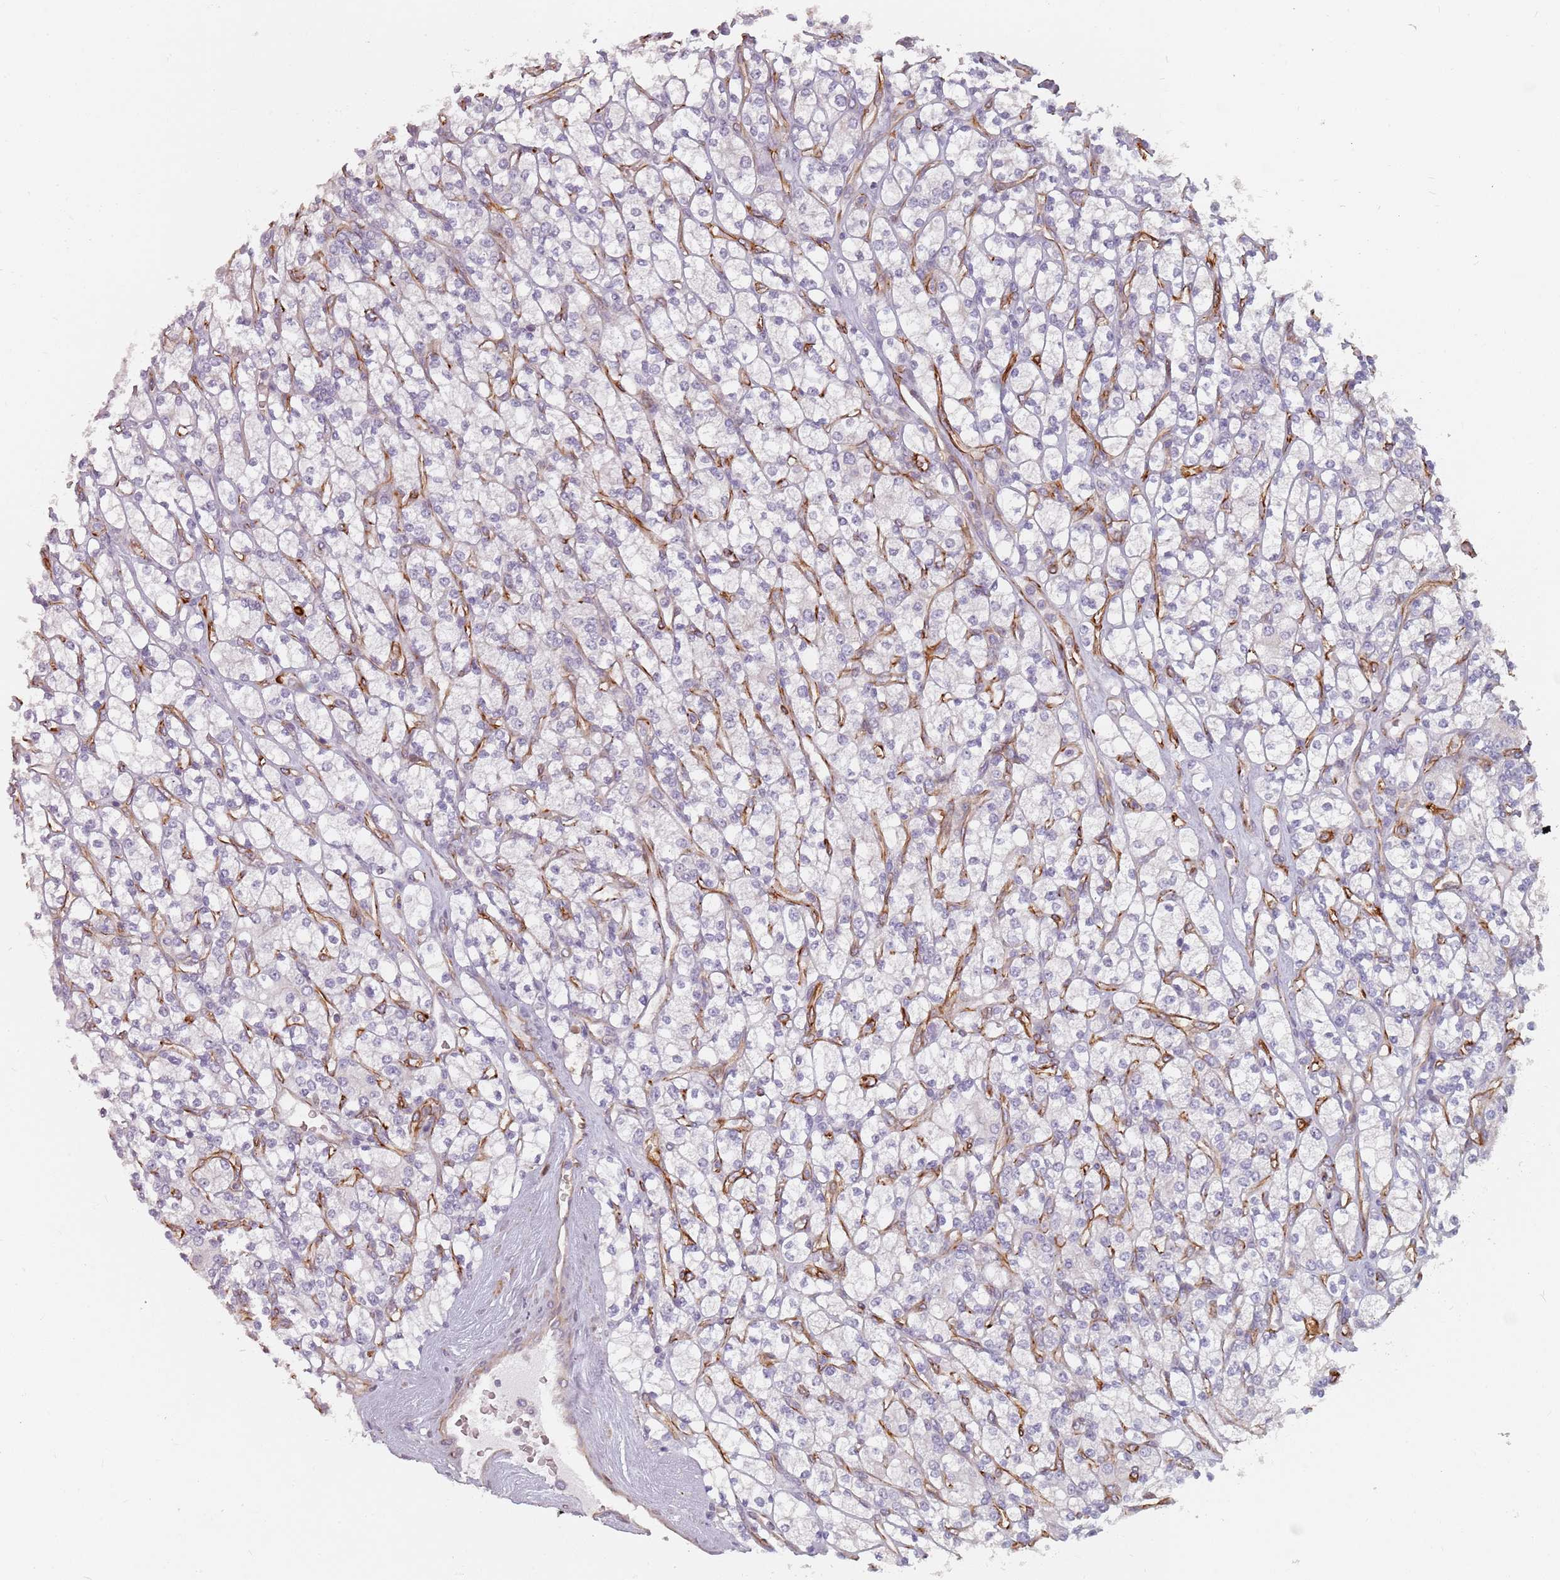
{"staining": {"intensity": "negative", "quantity": "none", "location": "none"}, "tissue": "renal cancer", "cell_type": "Tumor cells", "image_type": "cancer", "snomed": [{"axis": "morphology", "description": "Adenocarcinoma, NOS"}, {"axis": "topography", "description": "Kidney"}], "caption": "A micrograph of human renal cancer is negative for staining in tumor cells.", "gene": "GAS2L3", "patient": {"sex": "male", "age": 77}}